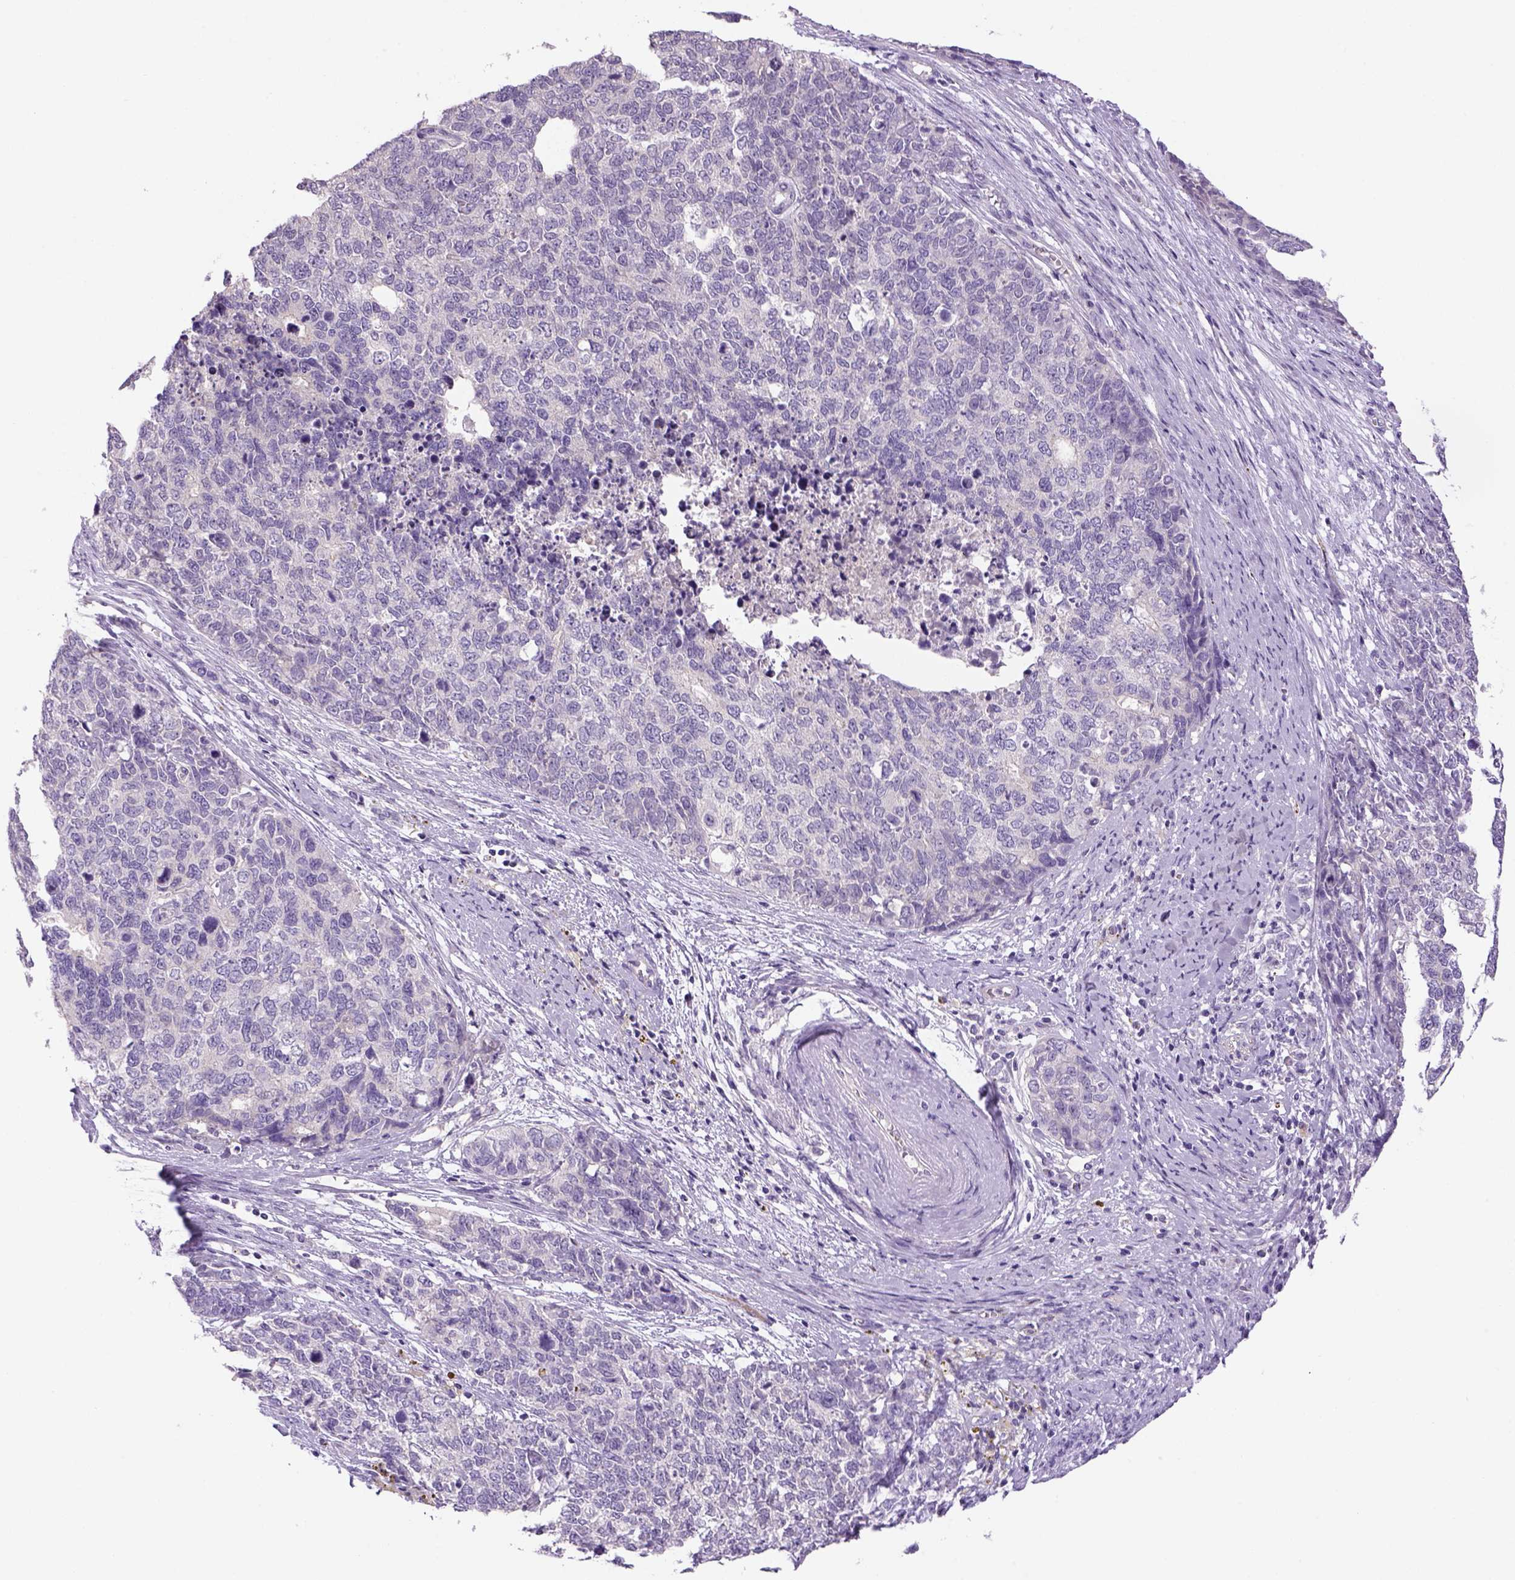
{"staining": {"intensity": "negative", "quantity": "none", "location": "none"}, "tissue": "cervical cancer", "cell_type": "Tumor cells", "image_type": "cancer", "snomed": [{"axis": "morphology", "description": "Squamous cell carcinoma, NOS"}, {"axis": "topography", "description": "Cervix"}], "caption": "A micrograph of cervical cancer stained for a protein demonstrates no brown staining in tumor cells.", "gene": "DBH", "patient": {"sex": "female", "age": 63}}